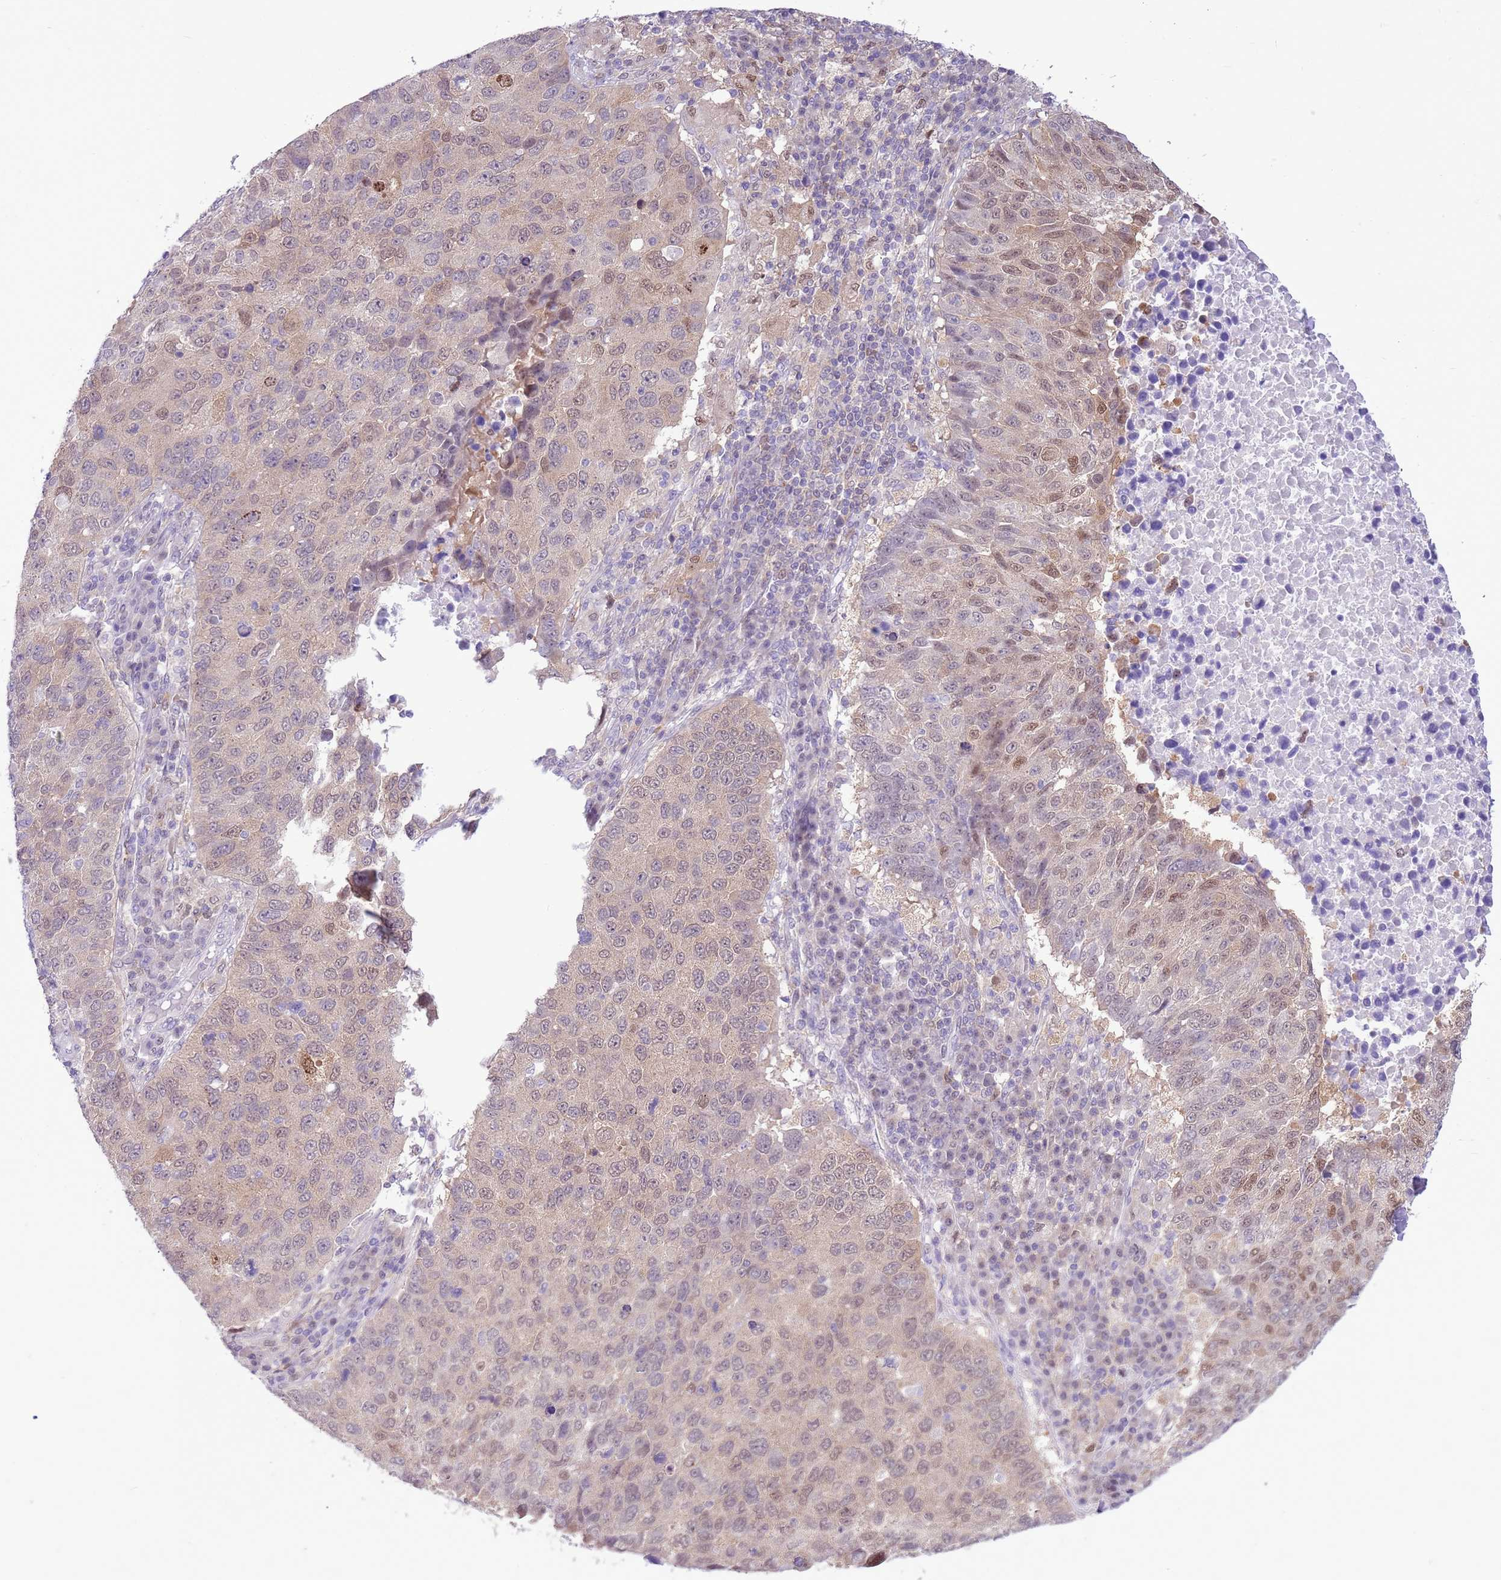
{"staining": {"intensity": "weak", "quantity": "<25%", "location": "nuclear"}, "tissue": "lung cancer", "cell_type": "Tumor cells", "image_type": "cancer", "snomed": [{"axis": "morphology", "description": "Squamous cell carcinoma, NOS"}, {"axis": "topography", "description": "Lung"}], "caption": "DAB (3,3'-diaminobenzidine) immunohistochemical staining of human squamous cell carcinoma (lung) shows no significant positivity in tumor cells. (Stains: DAB (3,3'-diaminobenzidine) IHC with hematoxylin counter stain, Microscopy: brightfield microscopy at high magnification).", "gene": "DDI2", "patient": {"sex": "male", "age": 73}}